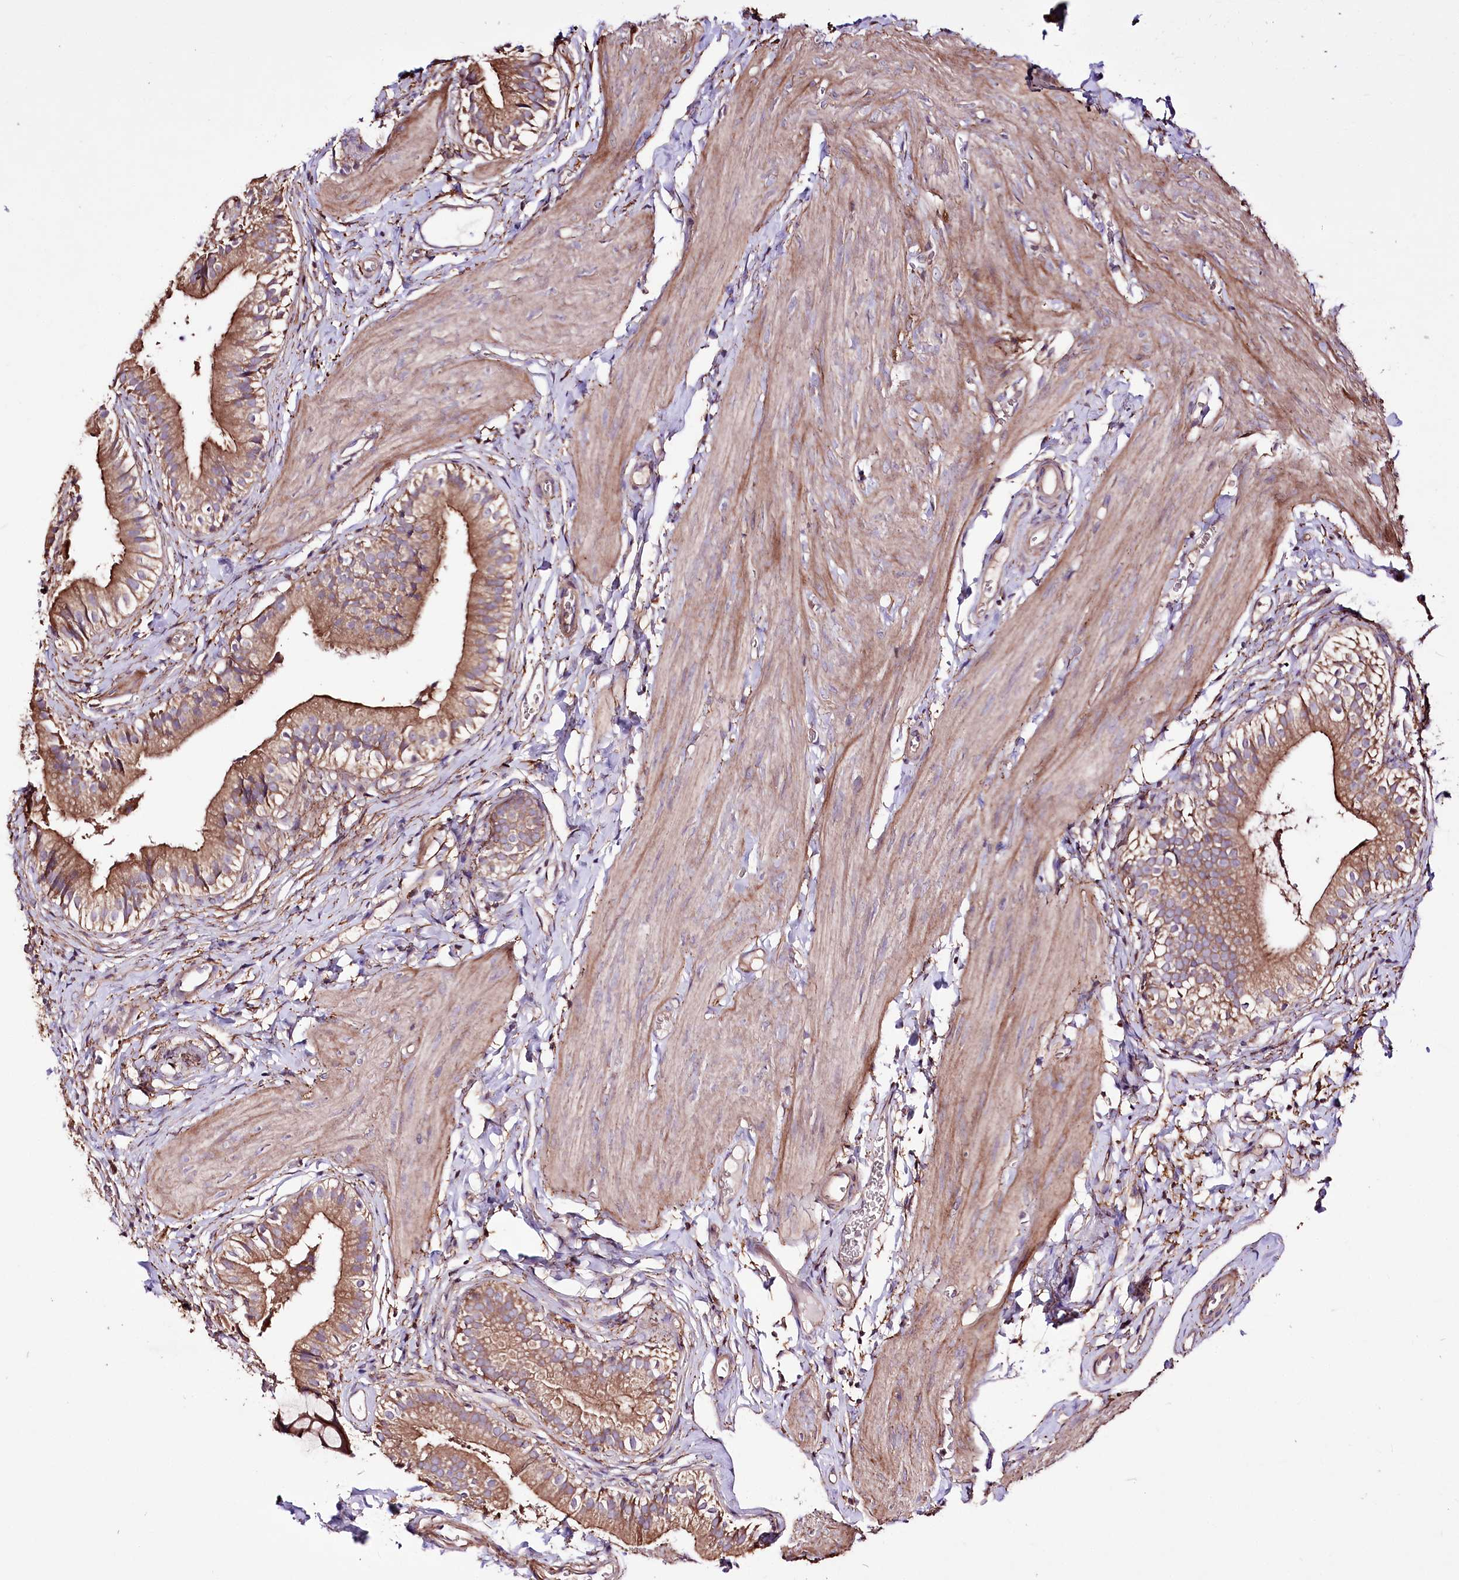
{"staining": {"intensity": "strong", "quantity": ">75%", "location": "cytoplasmic/membranous"}, "tissue": "gallbladder", "cell_type": "Glandular cells", "image_type": "normal", "snomed": [{"axis": "morphology", "description": "Normal tissue, NOS"}, {"axis": "topography", "description": "Gallbladder"}], "caption": "The micrograph reveals immunohistochemical staining of benign gallbladder. There is strong cytoplasmic/membranous positivity is present in about >75% of glandular cells.", "gene": "WWC1", "patient": {"sex": "female", "age": 47}}